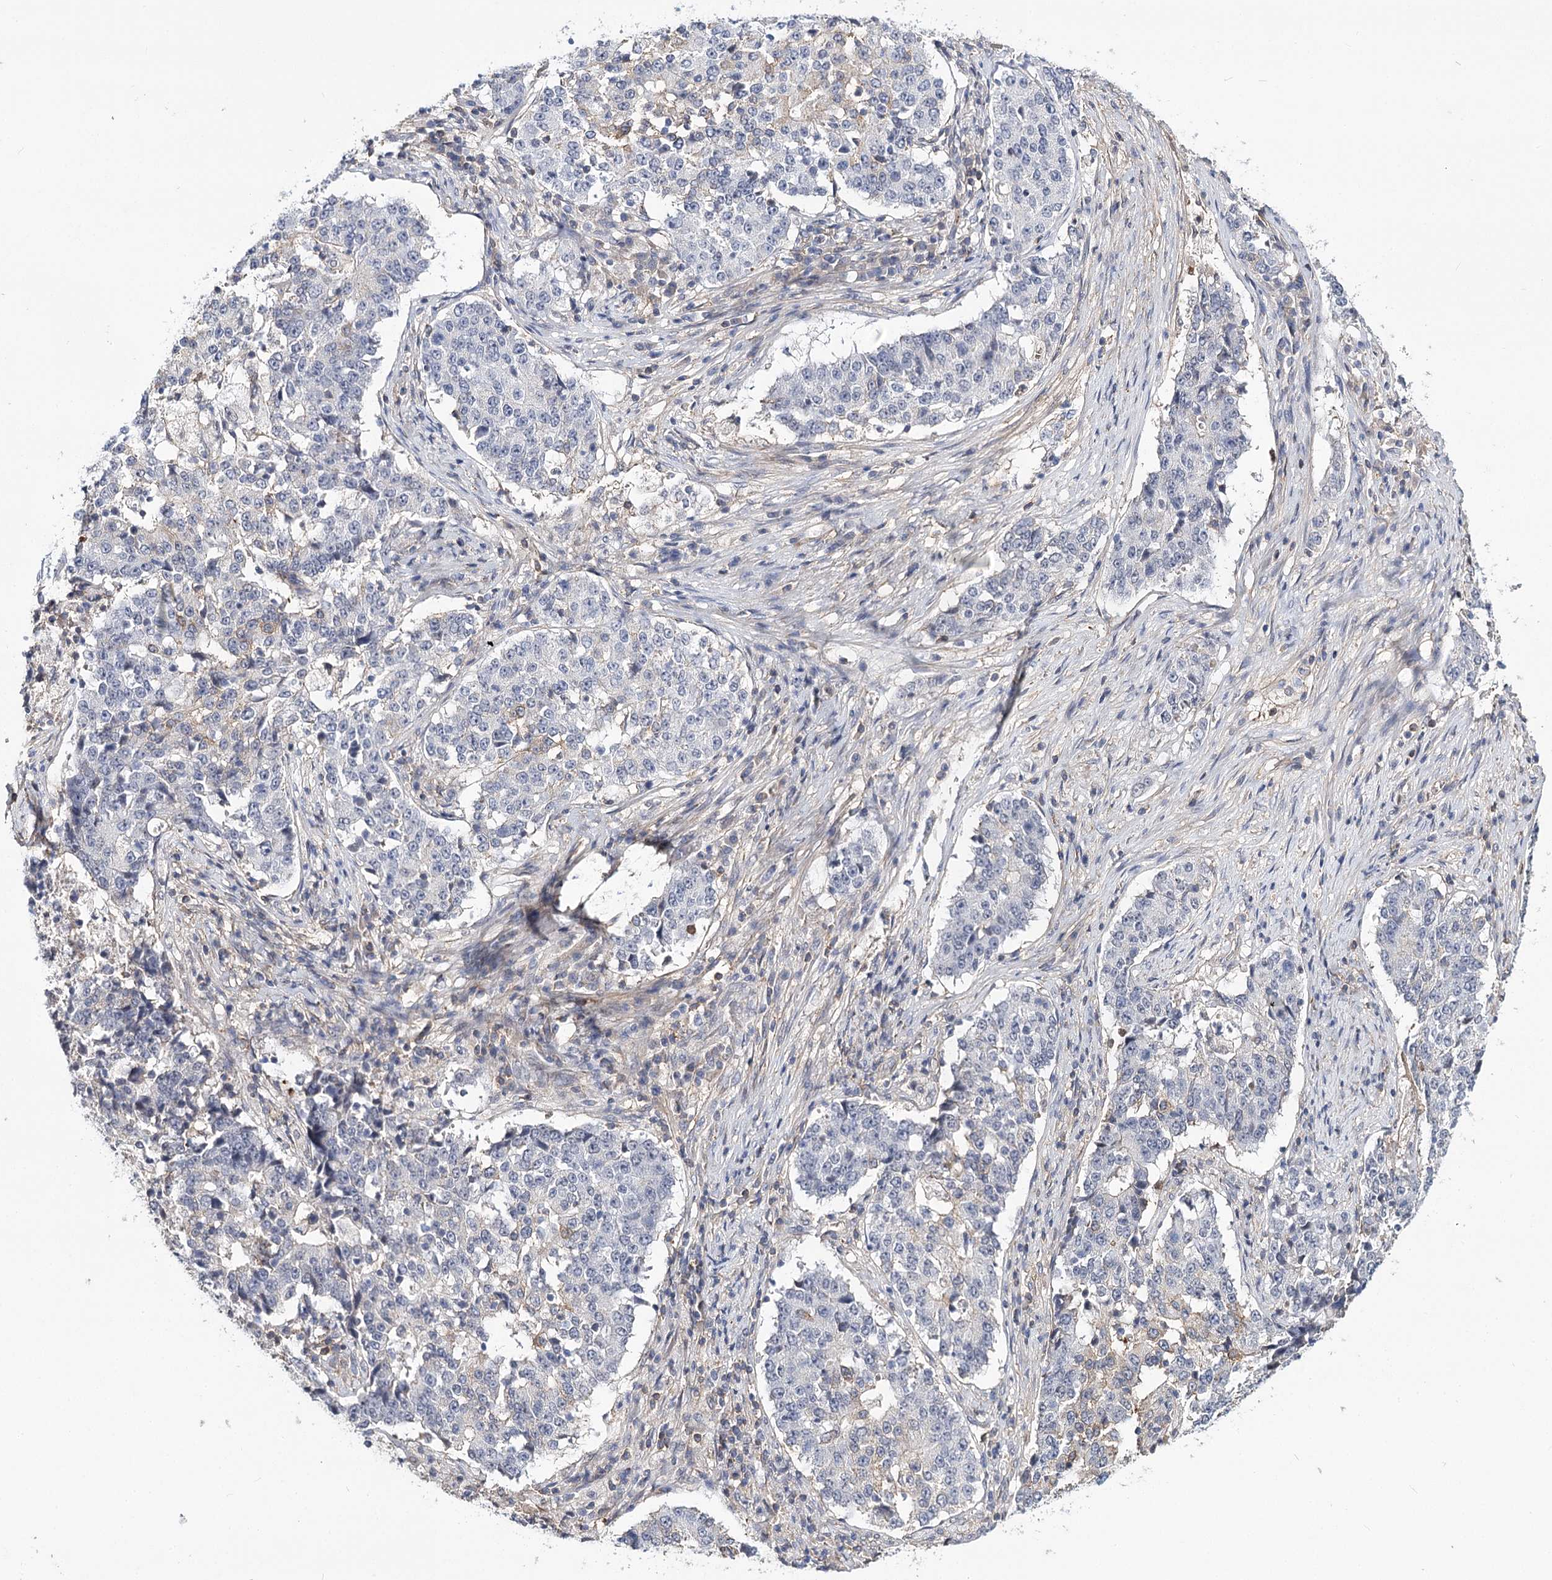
{"staining": {"intensity": "negative", "quantity": "none", "location": "none"}, "tissue": "stomach cancer", "cell_type": "Tumor cells", "image_type": "cancer", "snomed": [{"axis": "morphology", "description": "Adenocarcinoma, NOS"}, {"axis": "topography", "description": "Stomach"}], "caption": "The histopathology image reveals no staining of tumor cells in stomach cancer (adenocarcinoma).", "gene": "TMEM218", "patient": {"sex": "male", "age": 59}}